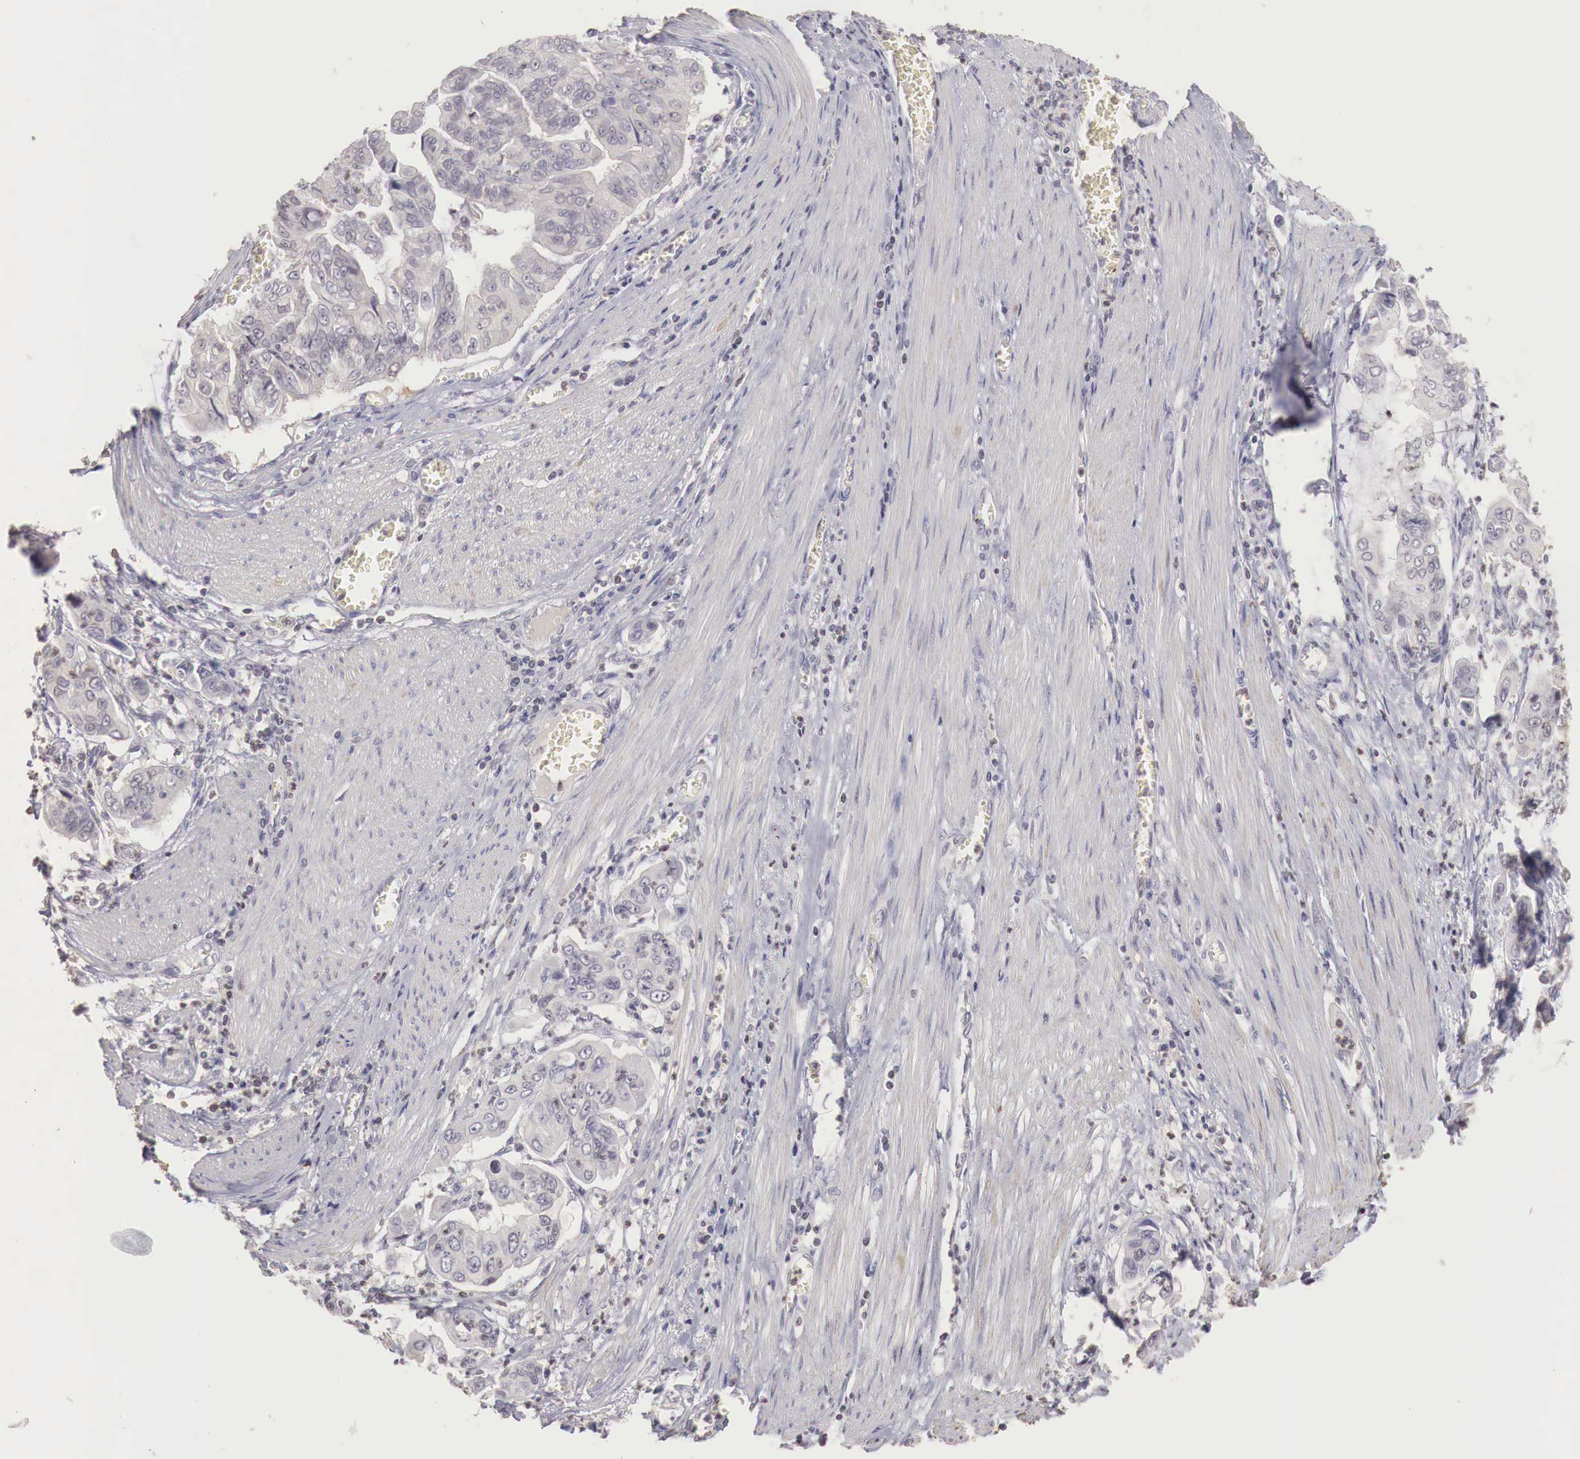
{"staining": {"intensity": "negative", "quantity": "none", "location": "none"}, "tissue": "stomach cancer", "cell_type": "Tumor cells", "image_type": "cancer", "snomed": [{"axis": "morphology", "description": "Adenocarcinoma, NOS"}, {"axis": "topography", "description": "Stomach, upper"}], "caption": "Immunohistochemistry (IHC) of human stomach adenocarcinoma demonstrates no expression in tumor cells. (DAB IHC with hematoxylin counter stain).", "gene": "TBC1D9", "patient": {"sex": "male", "age": 80}}